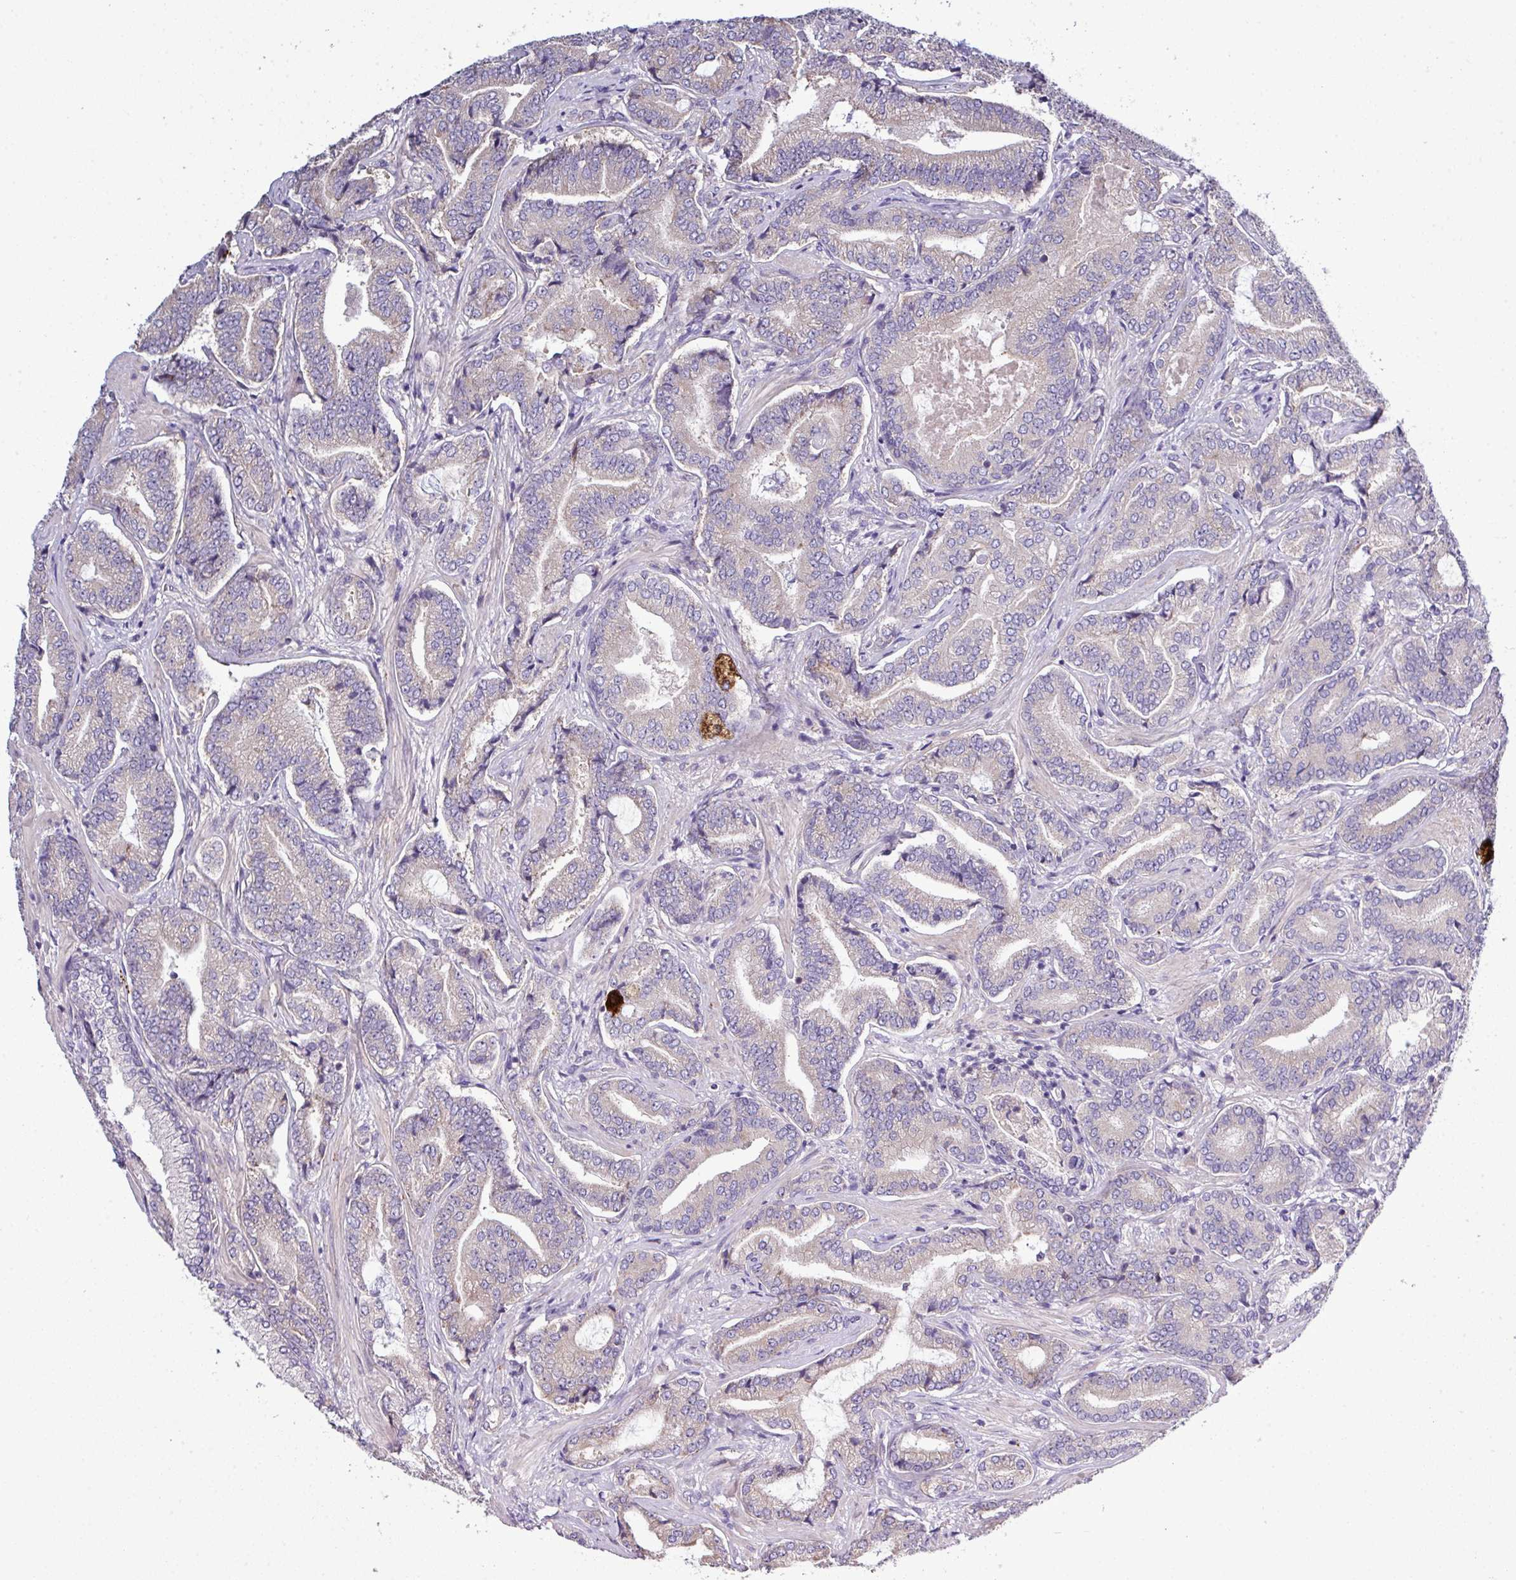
{"staining": {"intensity": "weak", "quantity": "<25%", "location": "cytoplasmic/membranous"}, "tissue": "prostate cancer", "cell_type": "Tumor cells", "image_type": "cancer", "snomed": [{"axis": "morphology", "description": "Adenocarcinoma, Low grade"}, {"axis": "topography", "description": "Prostate and seminal vesicle, NOS"}], "caption": "Immunohistochemical staining of prostate adenocarcinoma (low-grade) displays no significant expression in tumor cells.", "gene": "AGAP5", "patient": {"sex": "male", "age": 61}}